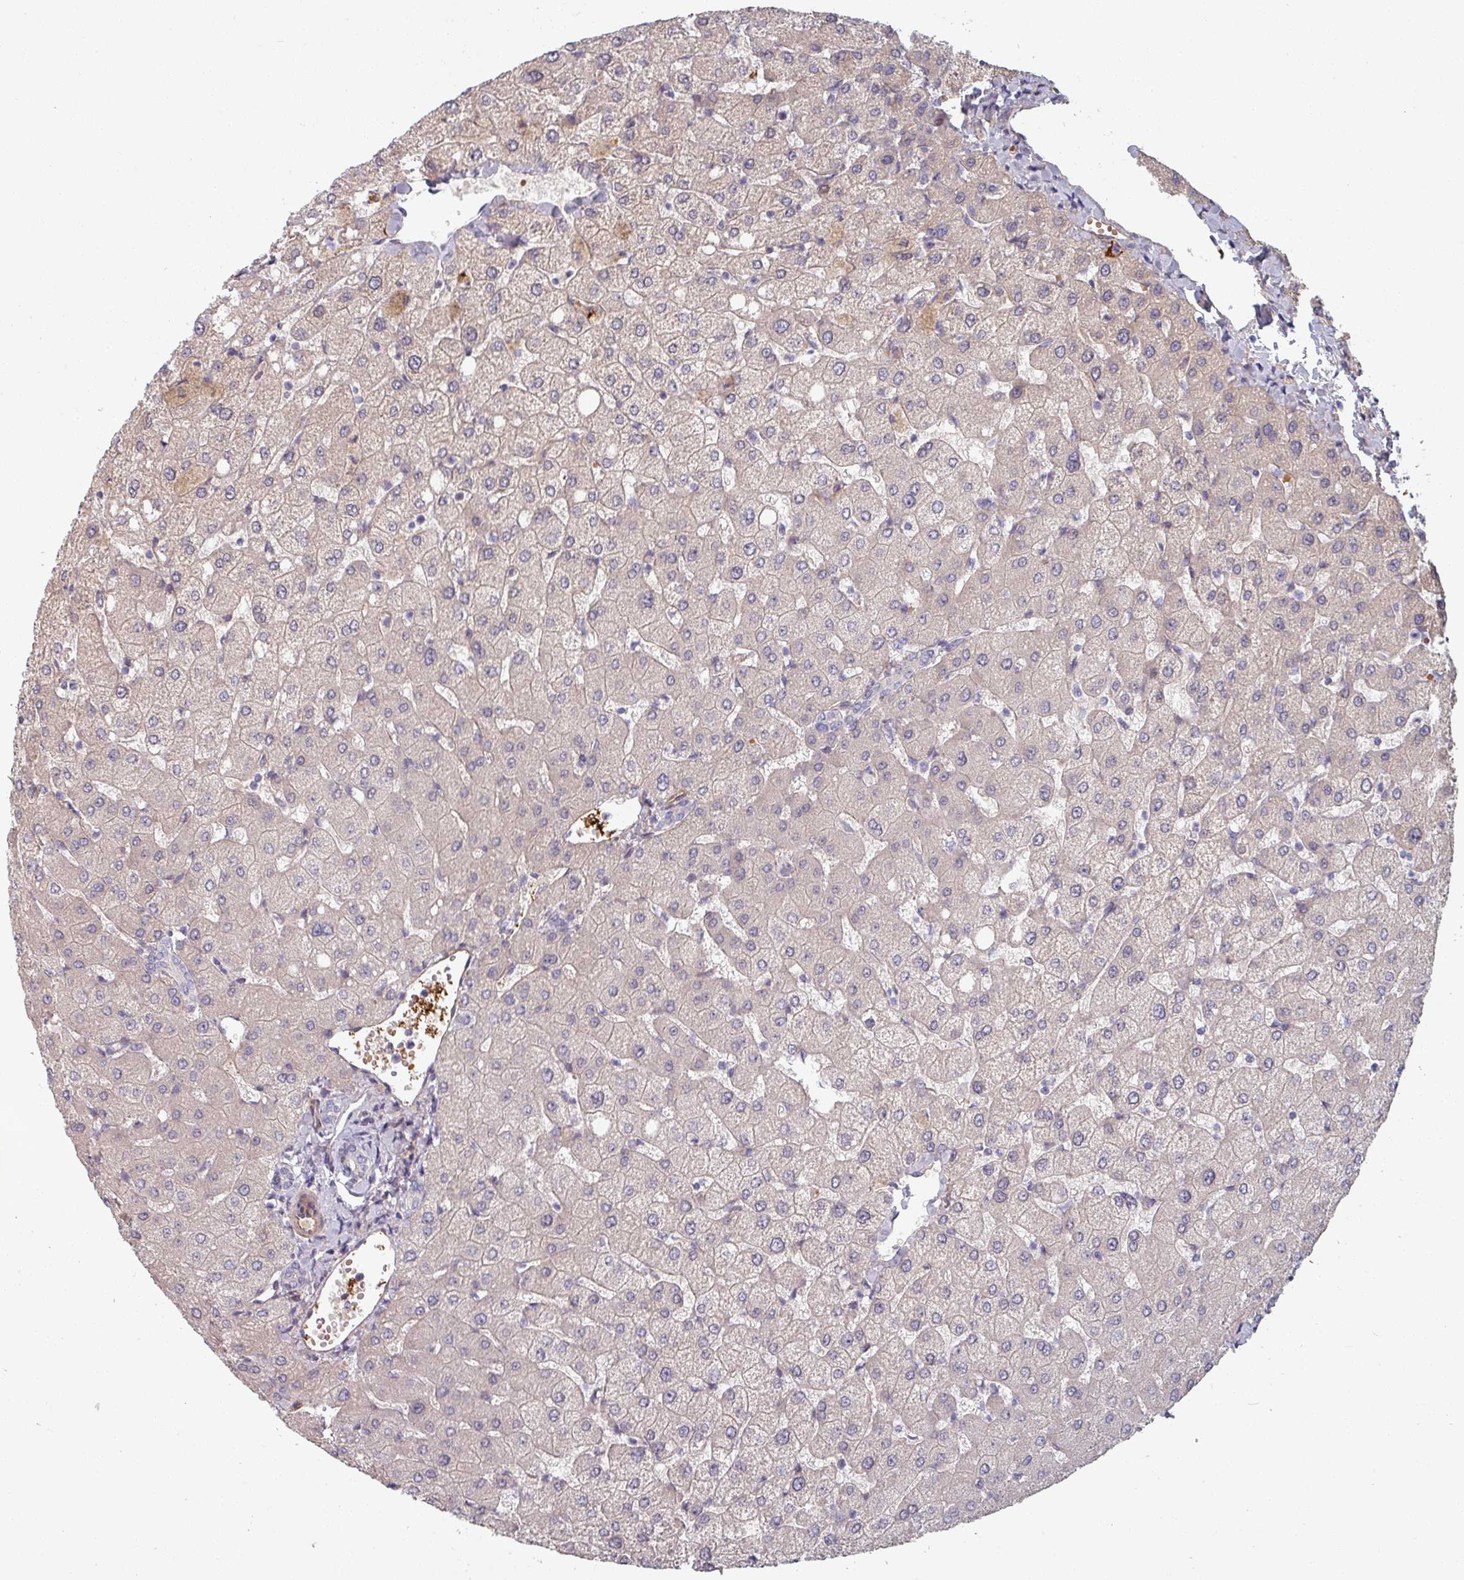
{"staining": {"intensity": "negative", "quantity": "none", "location": "none"}, "tissue": "liver", "cell_type": "Cholangiocytes", "image_type": "normal", "snomed": [{"axis": "morphology", "description": "Normal tissue, NOS"}, {"axis": "topography", "description": "Liver"}], "caption": "Immunohistochemistry photomicrograph of normal liver: human liver stained with DAB shows no significant protein staining in cholangiocytes. The staining is performed using DAB (3,3'-diaminobenzidine) brown chromogen with nuclei counter-stained in using hematoxylin.", "gene": "C4BPB", "patient": {"sex": "female", "age": 54}}